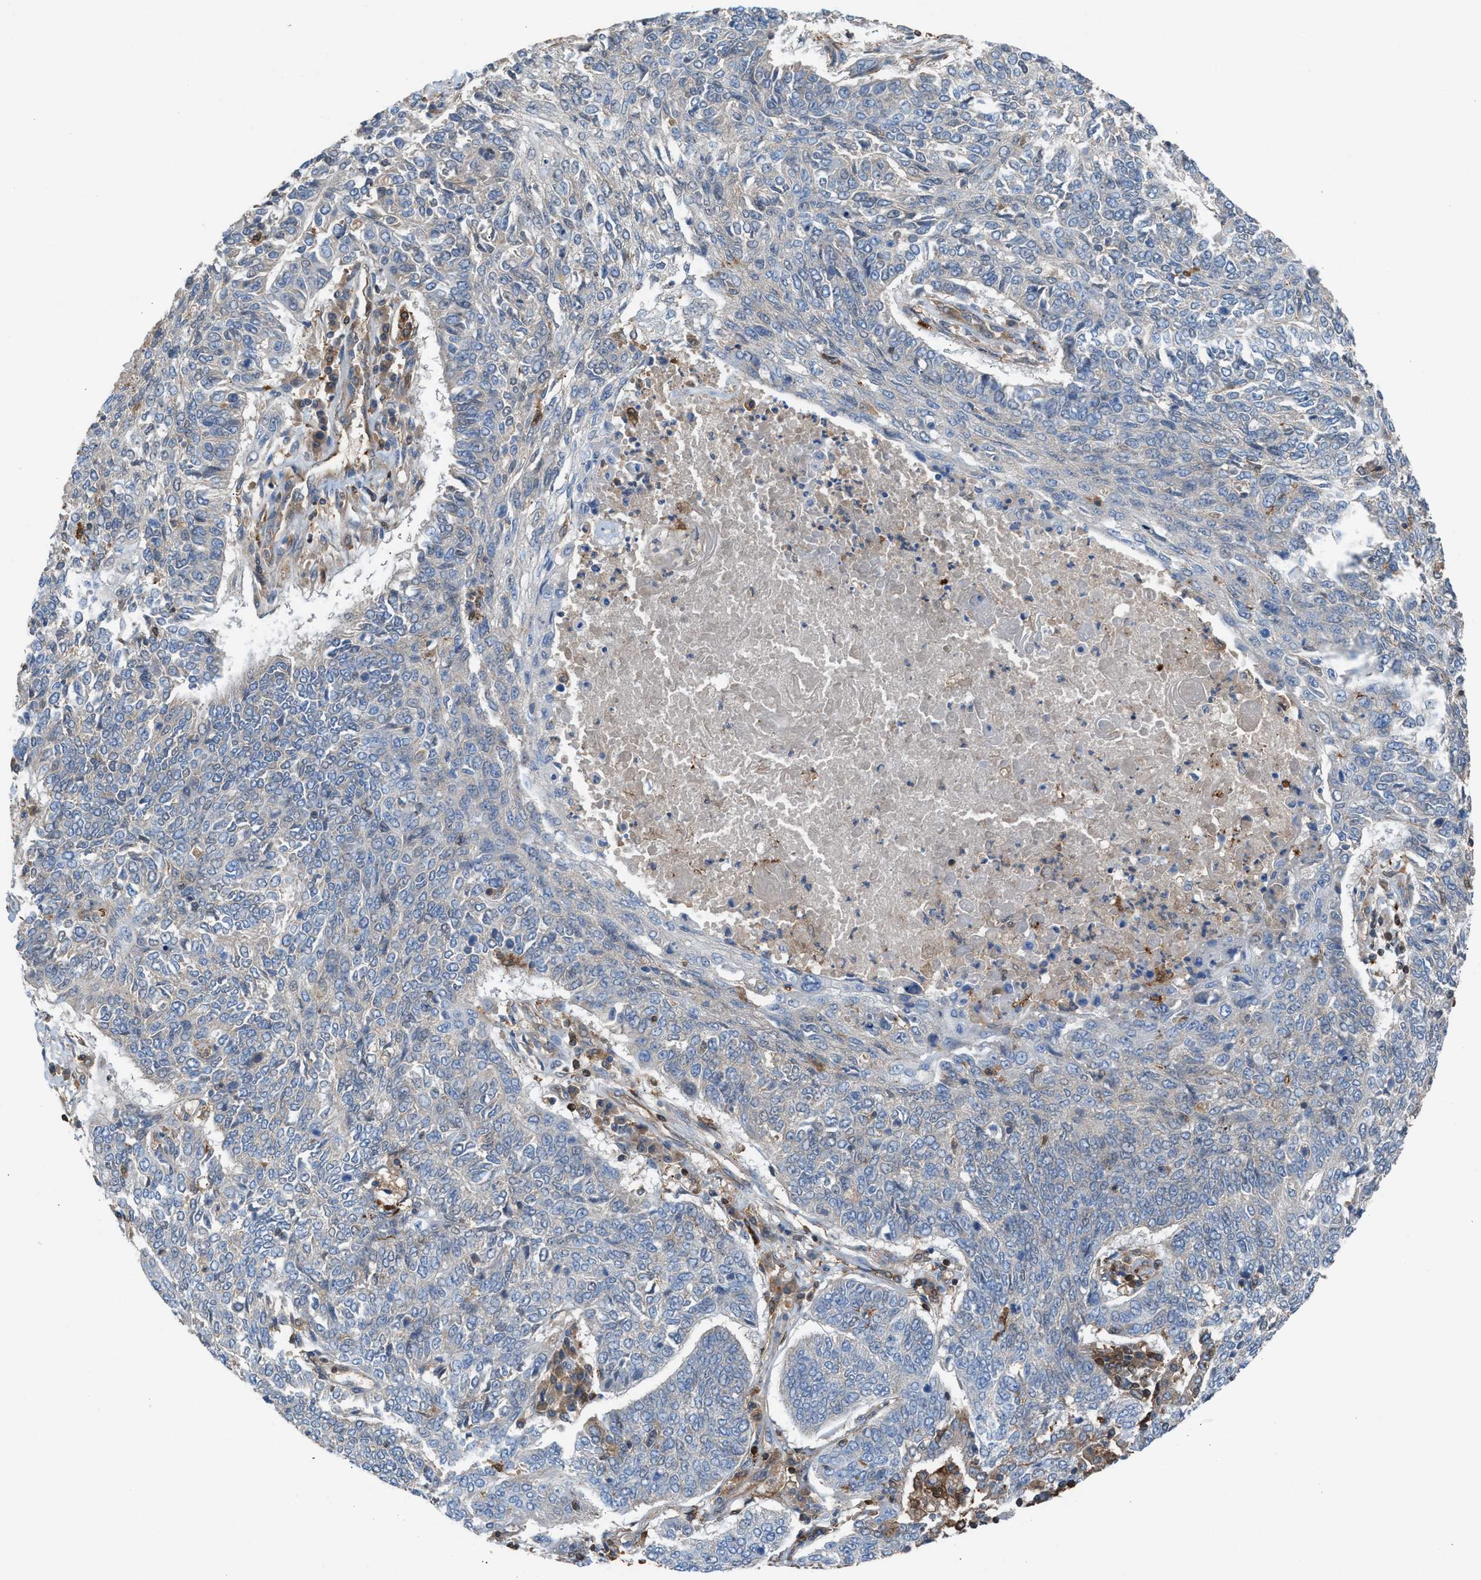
{"staining": {"intensity": "negative", "quantity": "none", "location": "none"}, "tissue": "lung cancer", "cell_type": "Tumor cells", "image_type": "cancer", "snomed": [{"axis": "morphology", "description": "Normal tissue, NOS"}, {"axis": "morphology", "description": "Squamous cell carcinoma, NOS"}, {"axis": "topography", "description": "Cartilage tissue"}, {"axis": "topography", "description": "Bronchus"}, {"axis": "topography", "description": "Lung"}], "caption": "The immunohistochemistry (IHC) photomicrograph has no significant positivity in tumor cells of lung squamous cell carcinoma tissue.", "gene": "TPK1", "patient": {"sex": "female", "age": 49}}